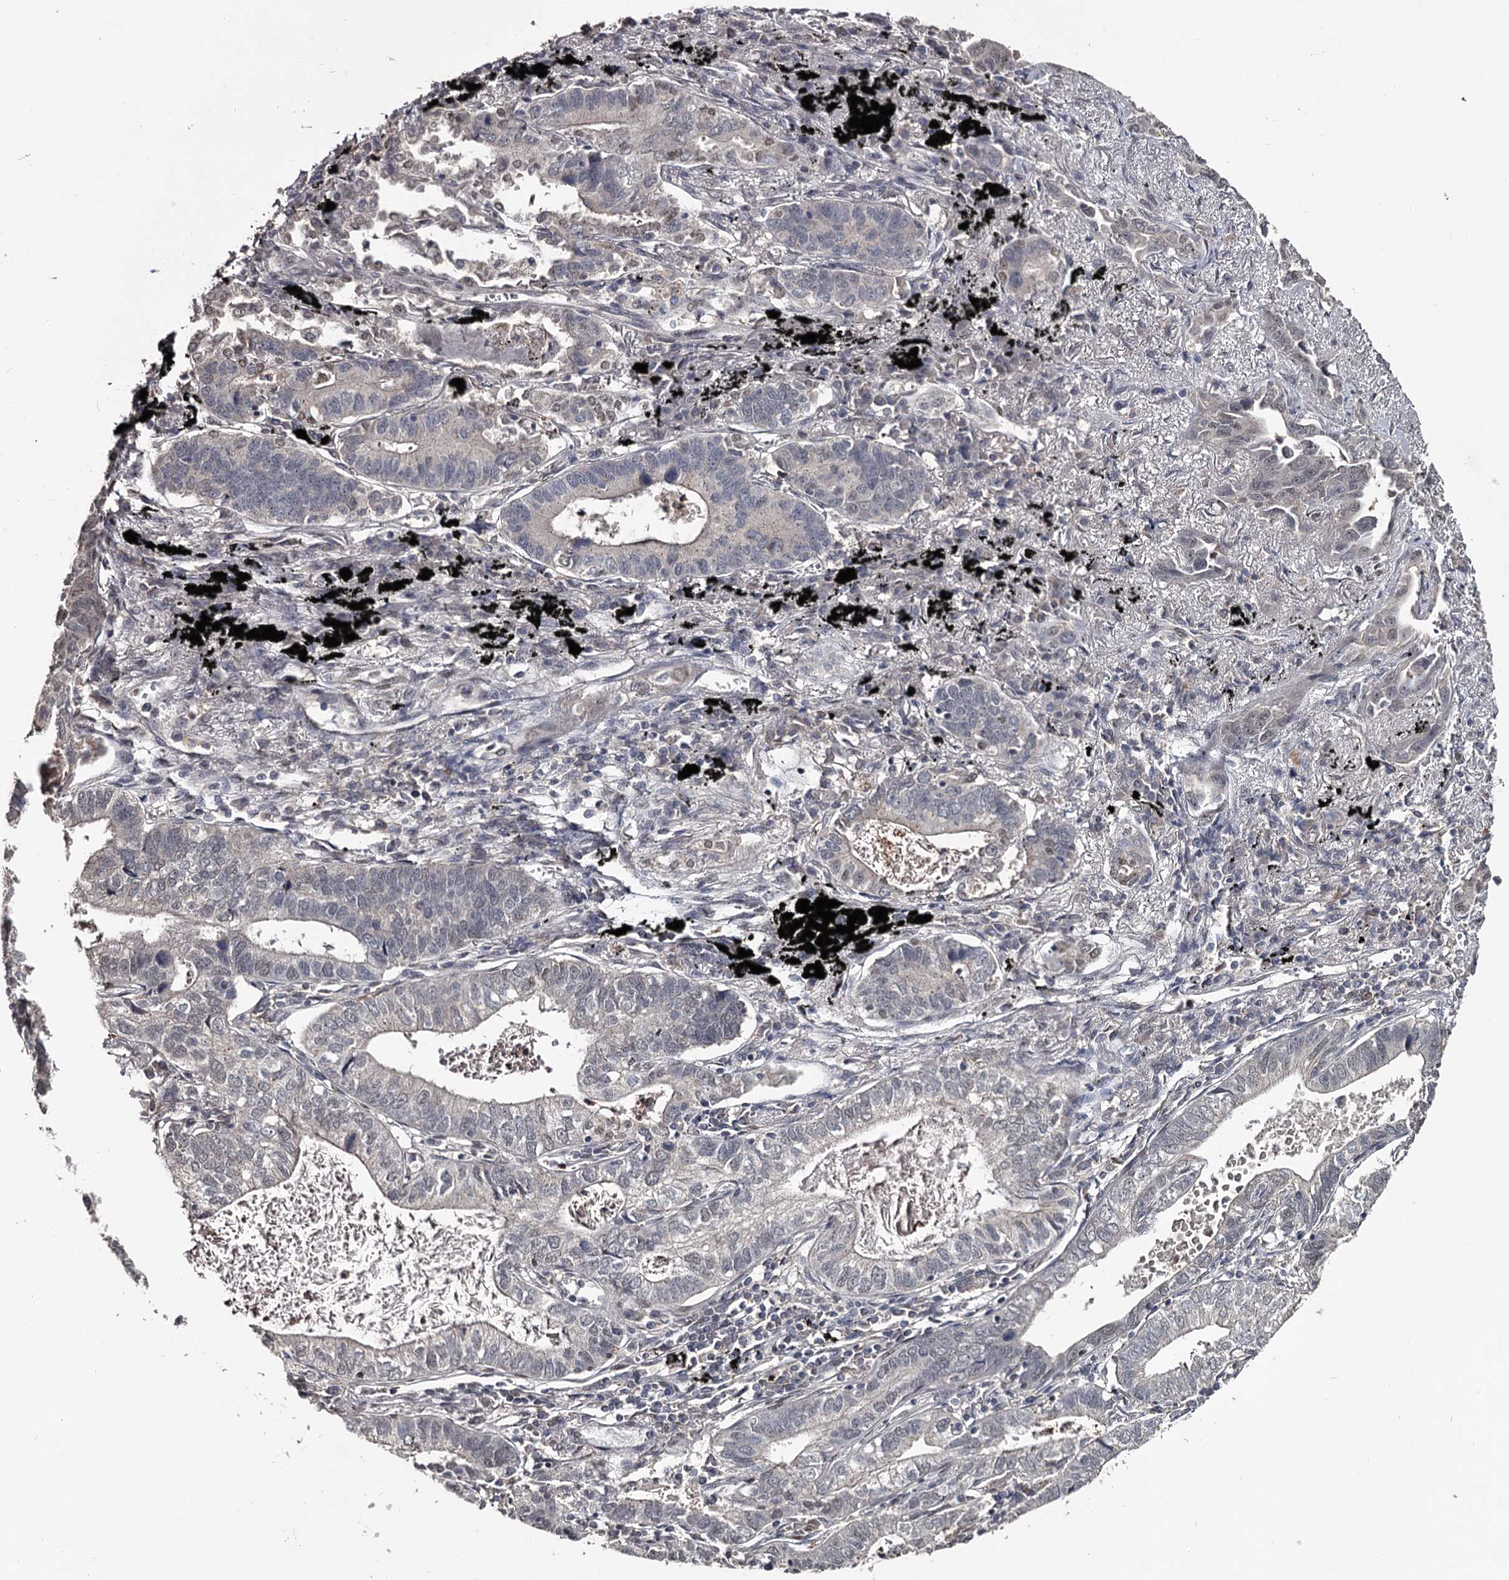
{"staining": {"intensity": "weak", "quantity": "25%-75%", "location": "nuclear"}, "tissue": "lung cancer", "cell_type": "Tumor cells", "image_type": "cancer", "snomed": [{"axis": "morphology", "description": "Adenocarcinoma, NOS"}, {"axis": "topography", "description": "Lung"}], "caption": "Immunohistochemistry image of neoplastic tissue: lung cancer (adenocarcinoma) stained using immunohistochemistry (IHC) shows low levels of weak protein expression localized specifically in the nuclear of tumor cells, appearing as a nuclear brown color.", "gene": "PRPF40B", "patient": {"sex": "male", "age": 67}}